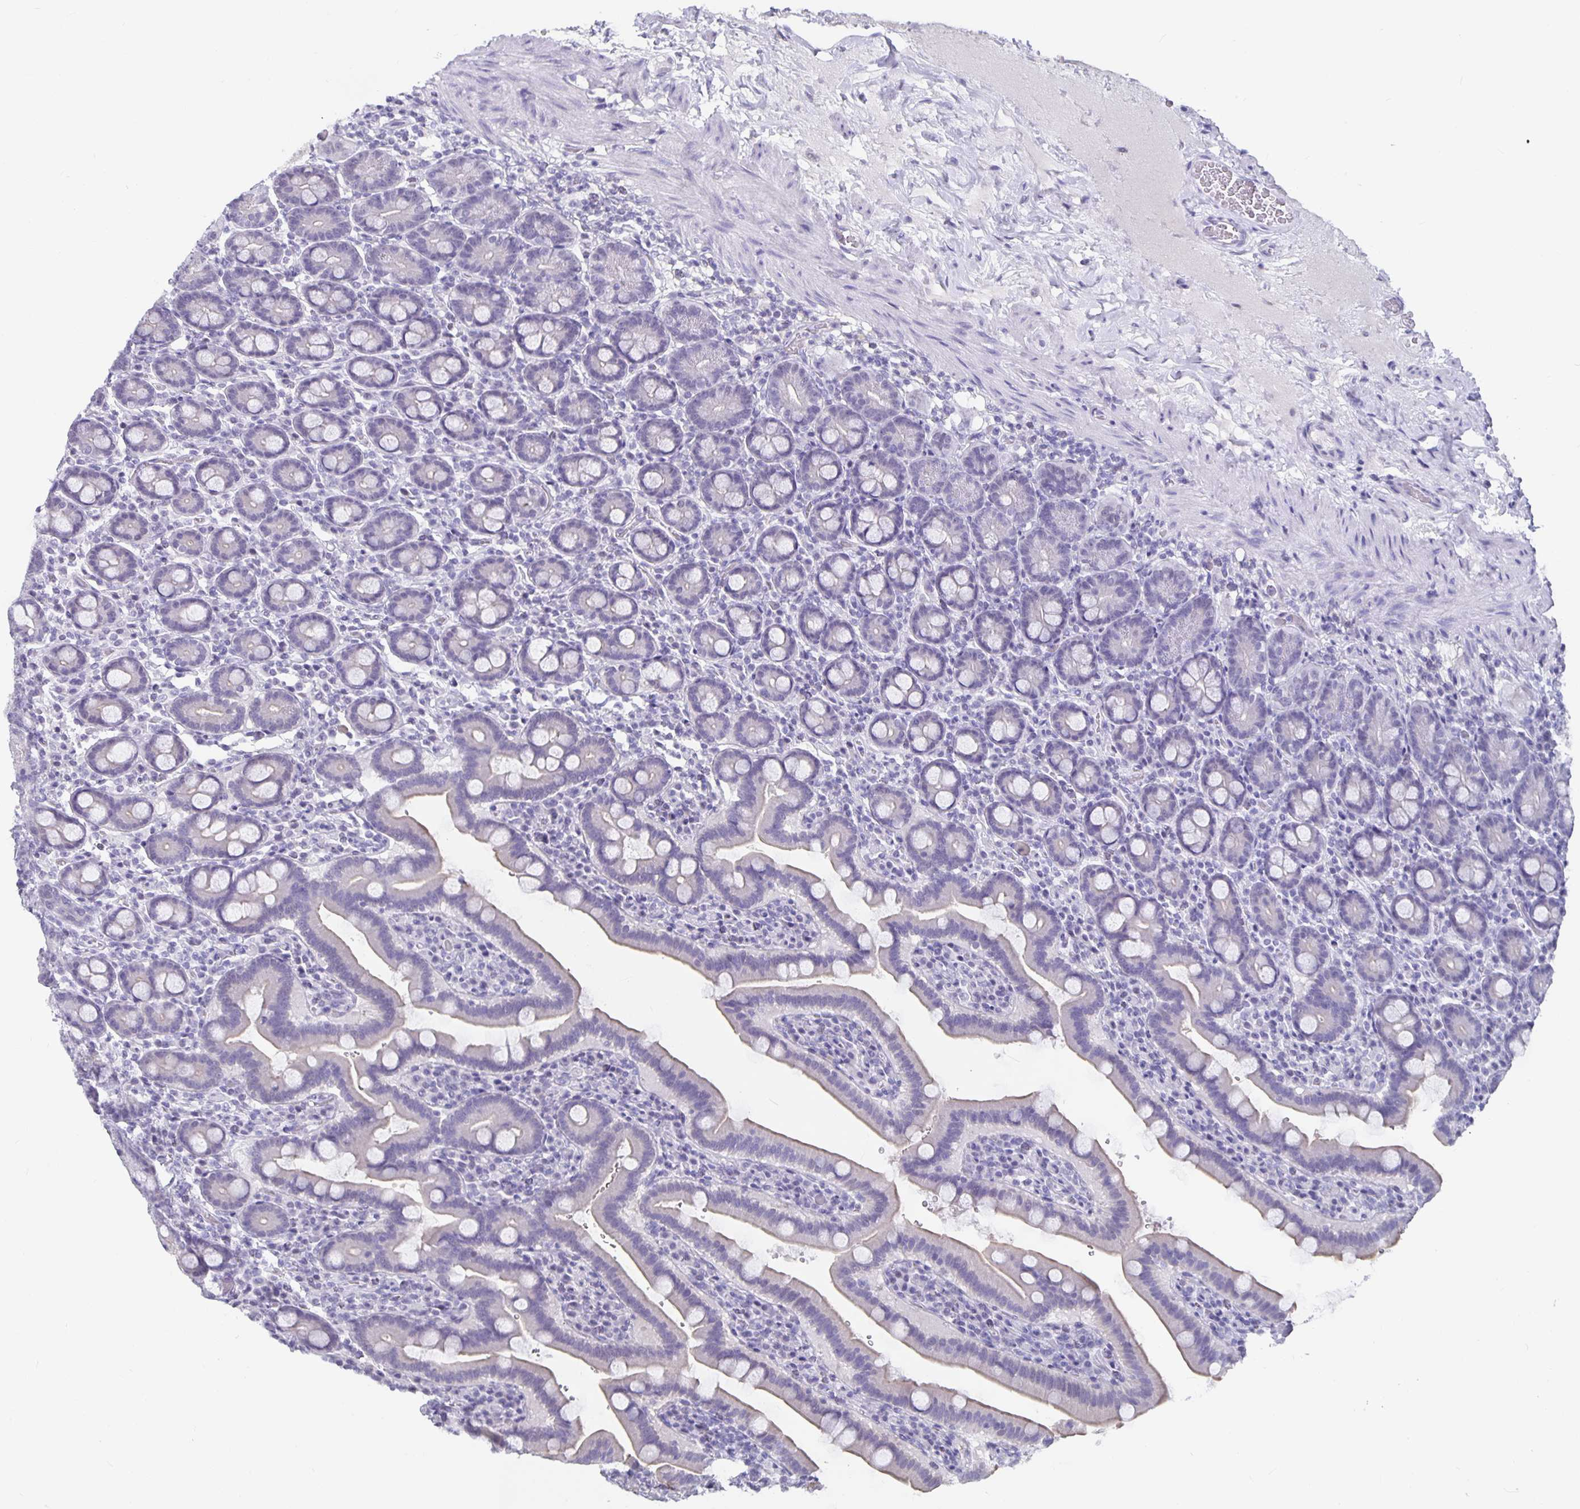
{"staining": {"intensity": "weak", "quantity": "<25%", "location": "cytoplasmic/membranous"}, "tissue": "small intestine", "cell_type": "Glandular cells", "image_type": "normal", "snomed": [{"axis": "morphology", "description": "Normal tissue, NOS"}, {"axis": "topography", "description": "Small intestine"}], "caption": "Immunohistochemical staining of unremarkable small intestine shows no significant expression in glandular cells. The staining was performed using DAB (3,3'-diaminobenzidine) to visualize the protein expression in brown, while the nuclei were stained in blue with hematoxylin (Magnification: 20x).", "gene": "OLIG2", "patient": {"sex": "male", "age": 26}}